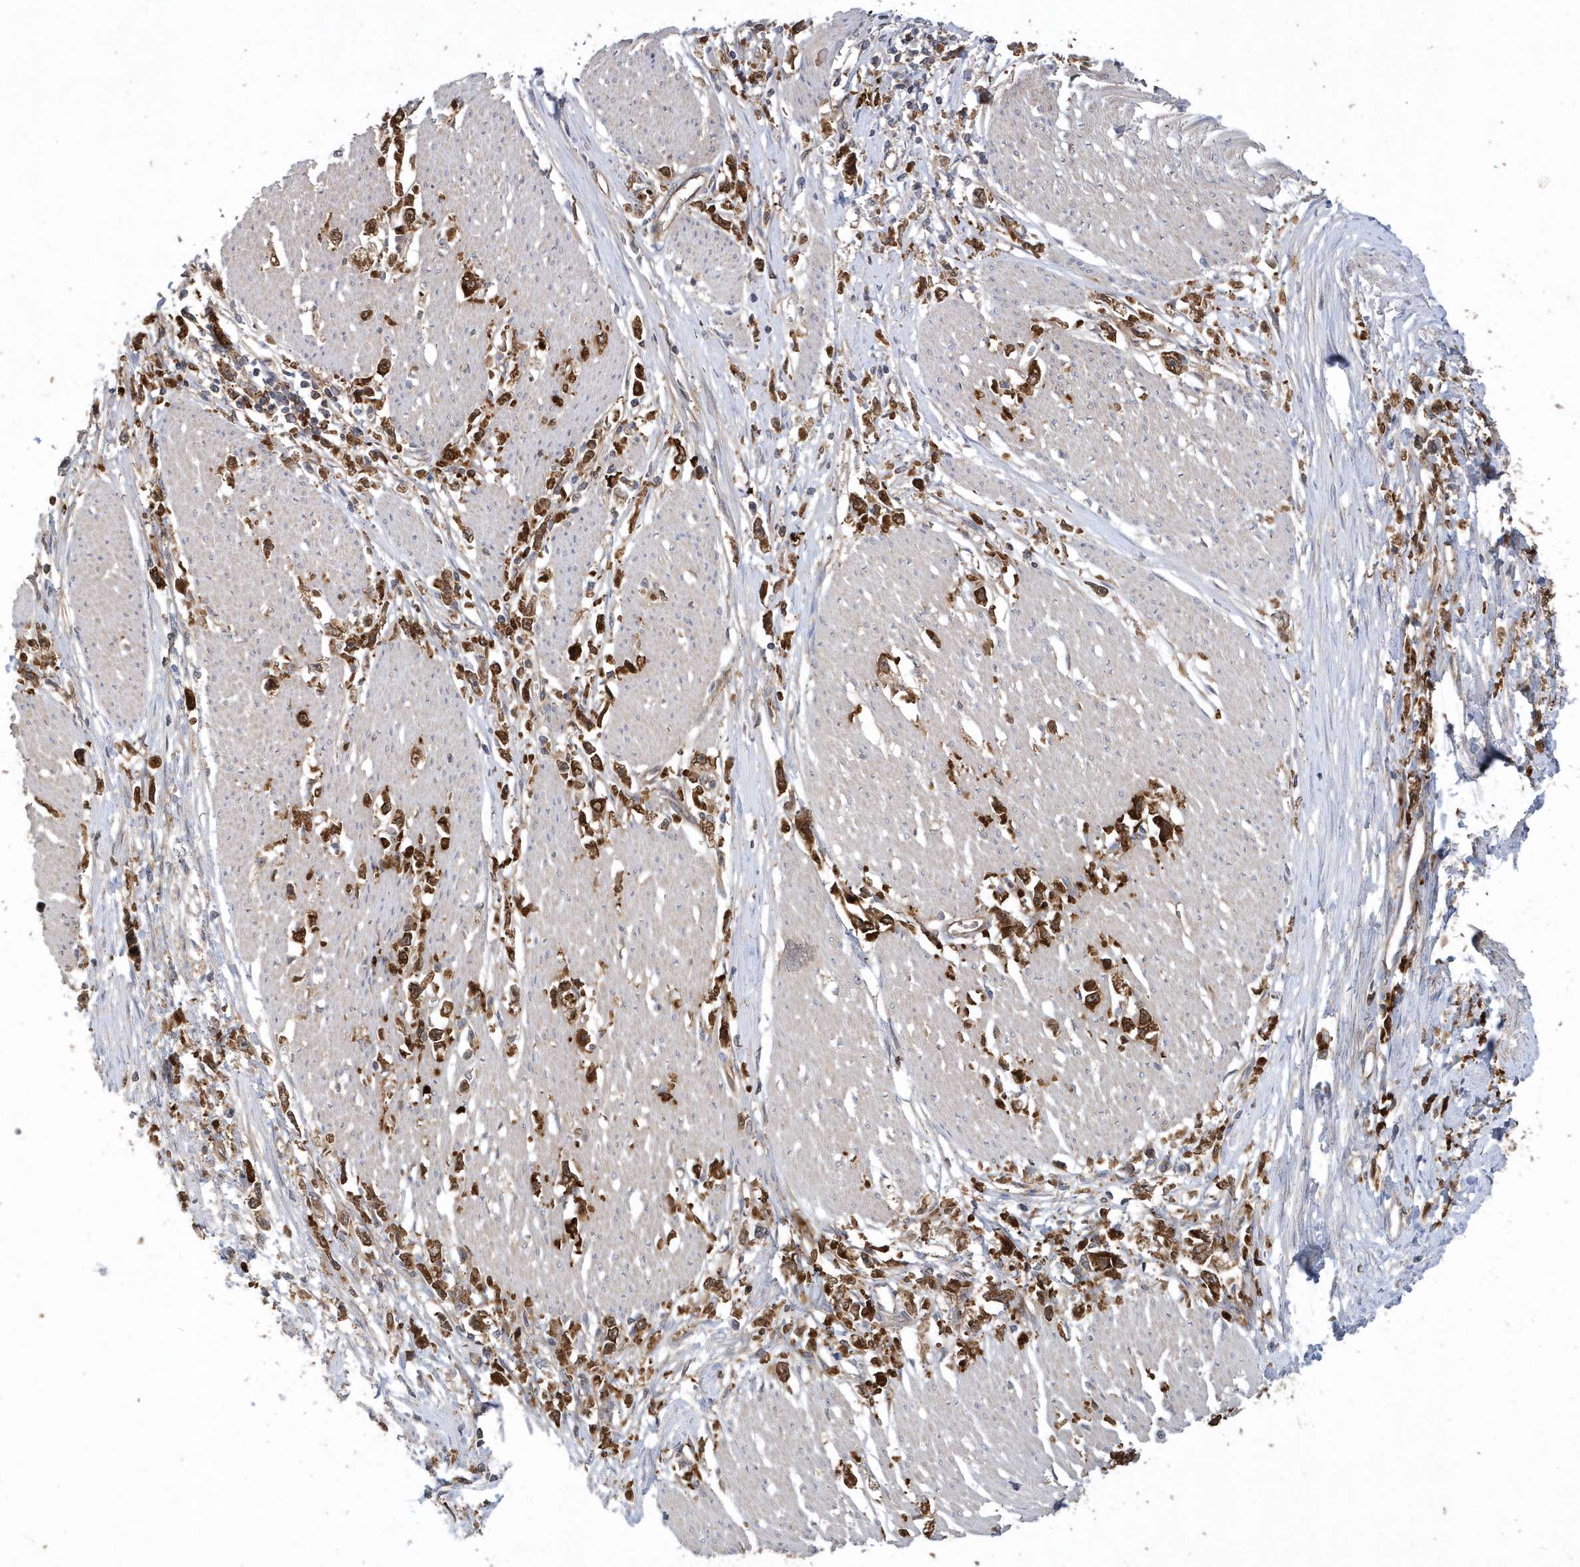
{"staining": {"intensity": "moderate", "quantity": ">75%", "location": "cytoplasmic/membranous"}, "tissue": "stomach cancer", "cell_type": "Tumor cells", "image_type": "cancer", "snomed": [{"axis": "morphology", "description": "Adenocarcinoma, NOS"}, {"axis": "topography", "description": "Stomach"}], "caption": "Moderate cytoplasmic/membranous expression is identified in approximately >75% of tumor cells in stomach cancer. The protein is shown in brown color, while the nuclei are stained blue.", "gene": "PAICS", "patient": {"sex": "female", "age": 59}}